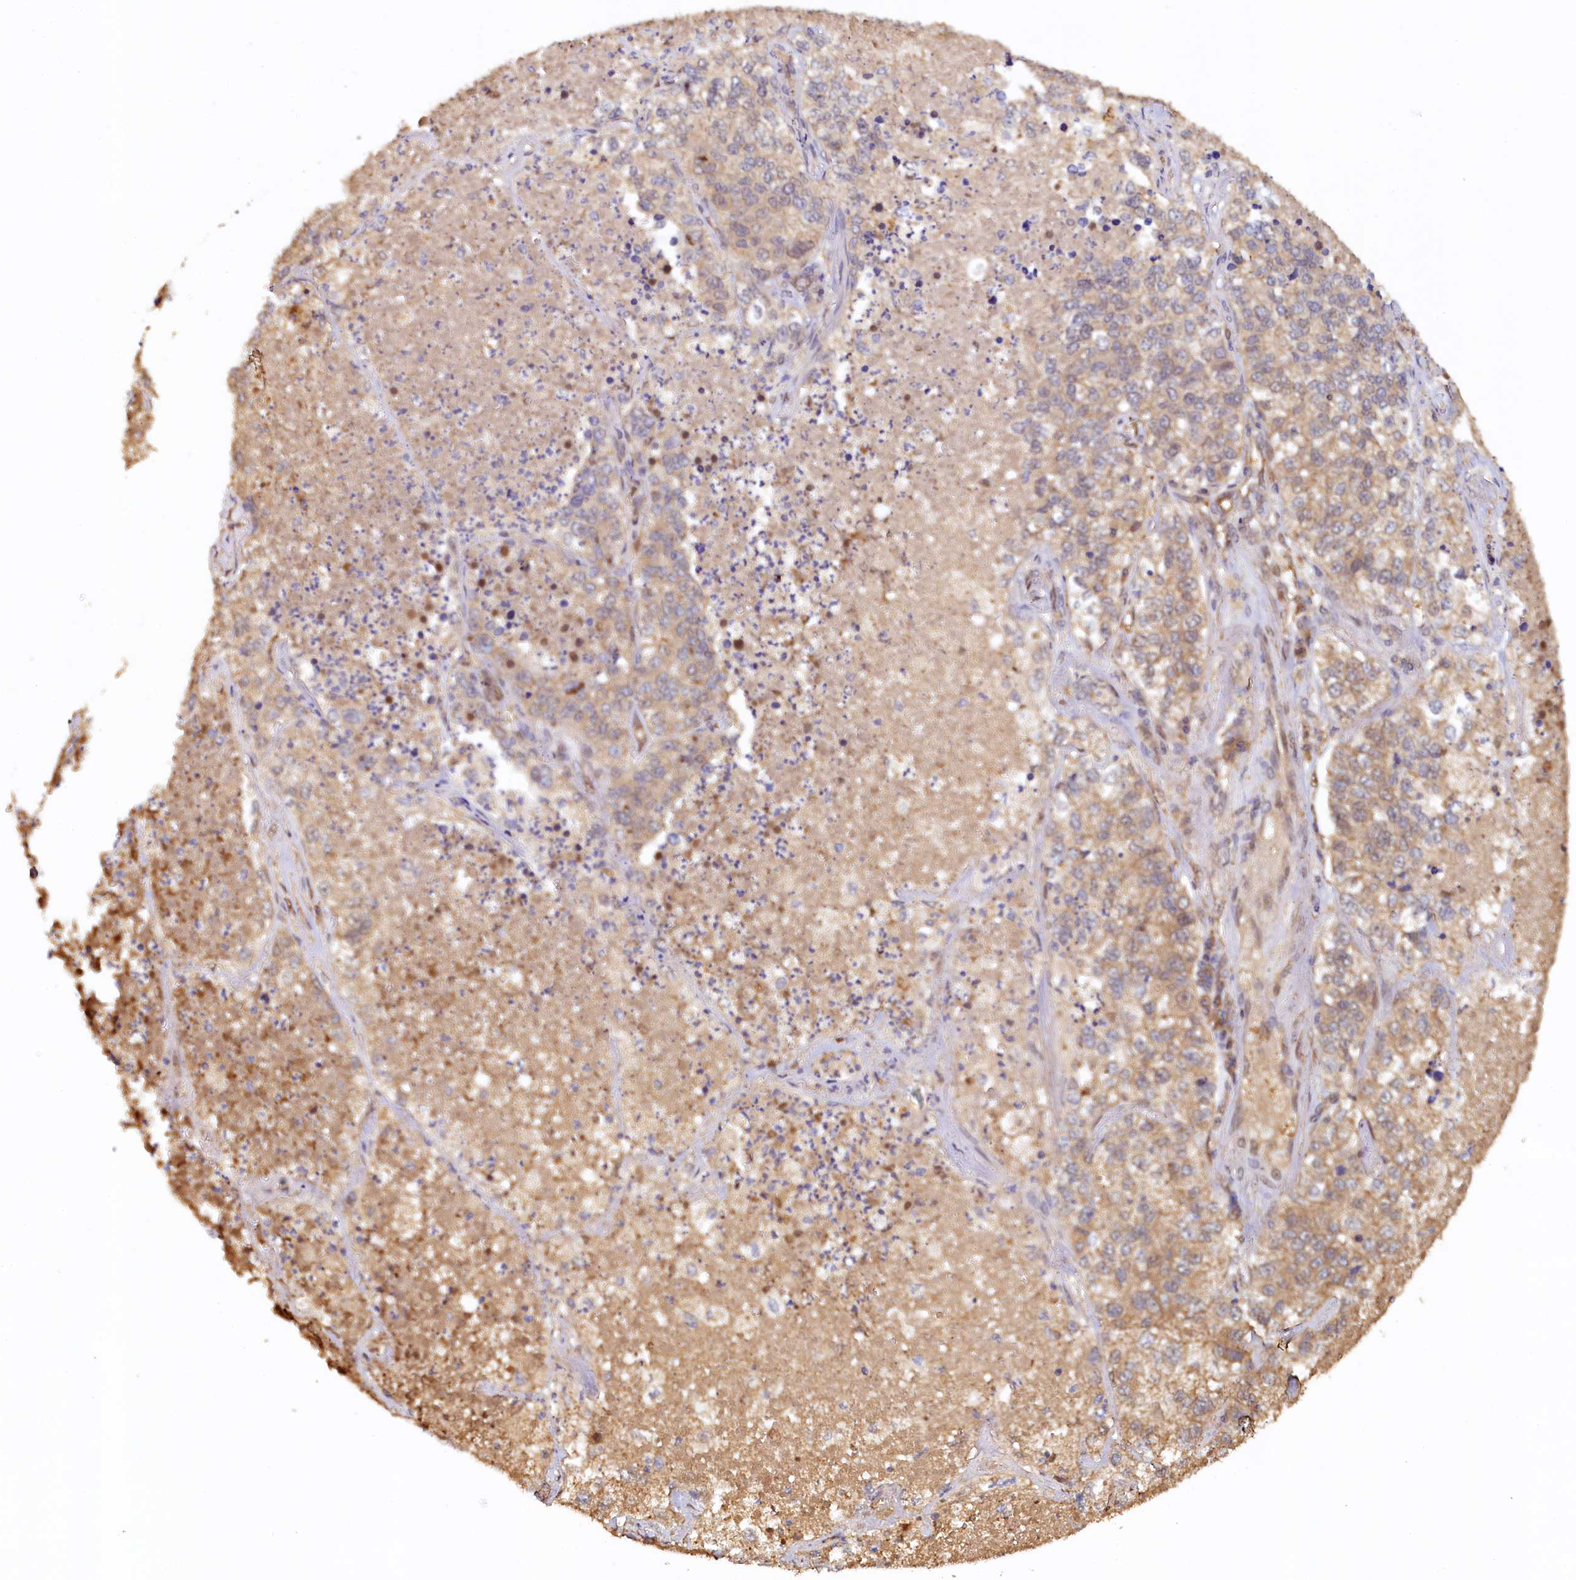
{"staining": {"intensity": "moderate", "quantity": ">75%", "location": "cytoplasmic/membranous"}, "tissue": "lung cancer", "cell_type": "Tumor cells", "image_type": "cancer", "snomed": [{"axis": "morphology", "description": "Adenocarcinoma, NOS"}, {"axis": "topography", "description": "Lung"}], "caption": "This micrograph exhibits immunohistochemistry staining of human lung adenocarcinoma, with medium moderate cytoplasmic/membranous expression in about >75% of tumor cells.", "gene": "UBL7", "patient": {"sex": "male", "age": 49}}